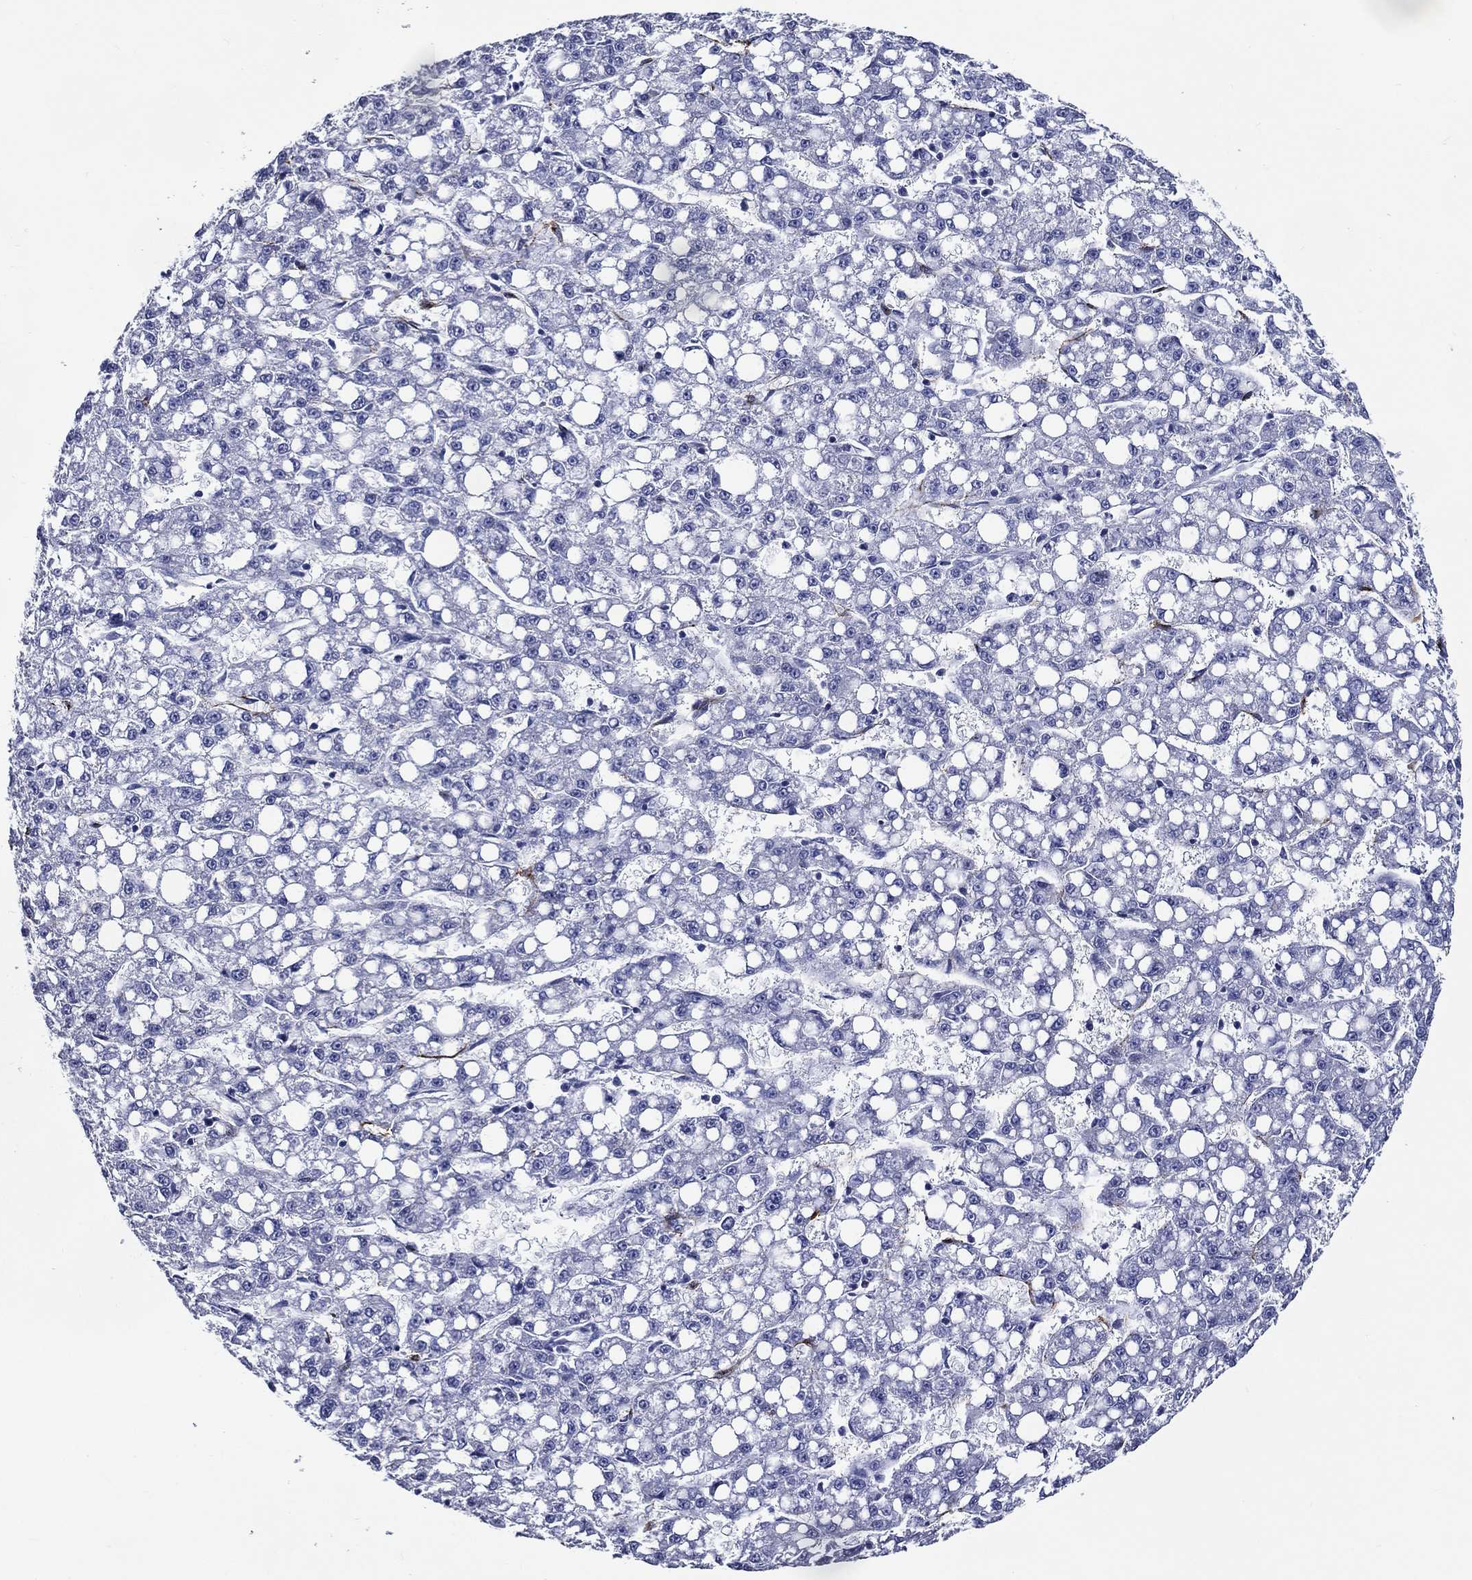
{"staining": {"intensity": "negative", "quantity": "none", "location": "none"}, "tissue": "liver cancer", "cell_type": "Tumor cells", "image_type": "cancer", "snomed": [{"axis": "morphology", "description": "Carcinoma, Hepatocellular, NOS"}, {"axis": "topography", "description": "Liver"}], "caption": "DAB immunohistochemical staining of liver hepatocellular carcinoma reveals no significant staining in tumor cells.", "gene": "ACE2", "patient": {"sex": "female", "age": 65}}